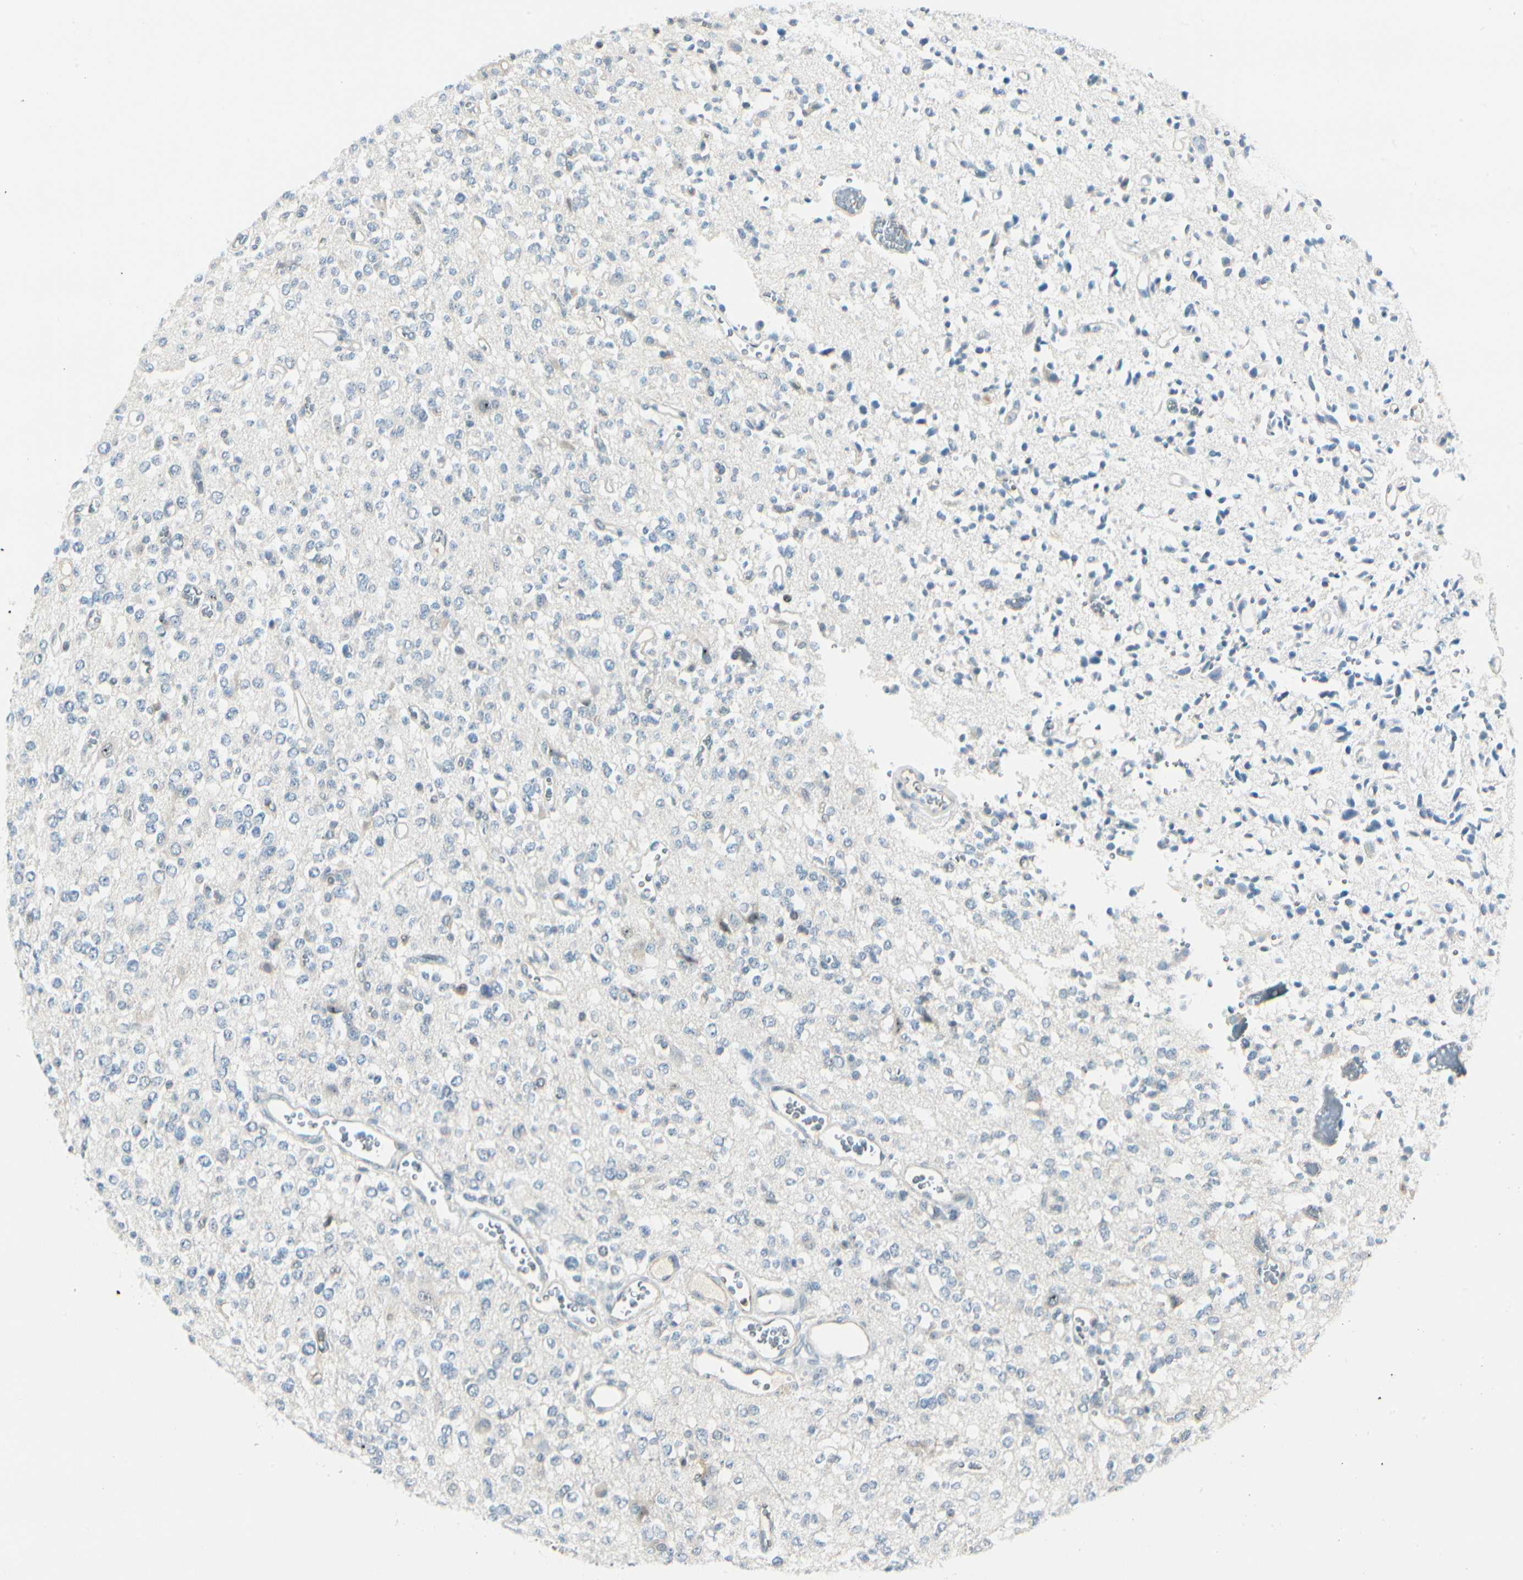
{"staining": {"intensity": "weak", "quantity": "<25%", "location": "nuclear"}, "tissue": "glioma", "cell_type": "Tumor cells", "image_type": "cancer", "snomed": [{"axis": "morphology", "description": "Glioma, malignant, Low grade"}, {"axis": "topography", "description": "Brain"}], "caption": "Immunohistochemistry histopathology image of neoplastic tissue: human malignant glioma (low-grade) stained with DAB (3,3'-diaminobenzidine) demonstrates no significant protein positivity in tumor cells.", "gene": "ZSCAN1", "patient": {"sex": "male", "age": 38}}